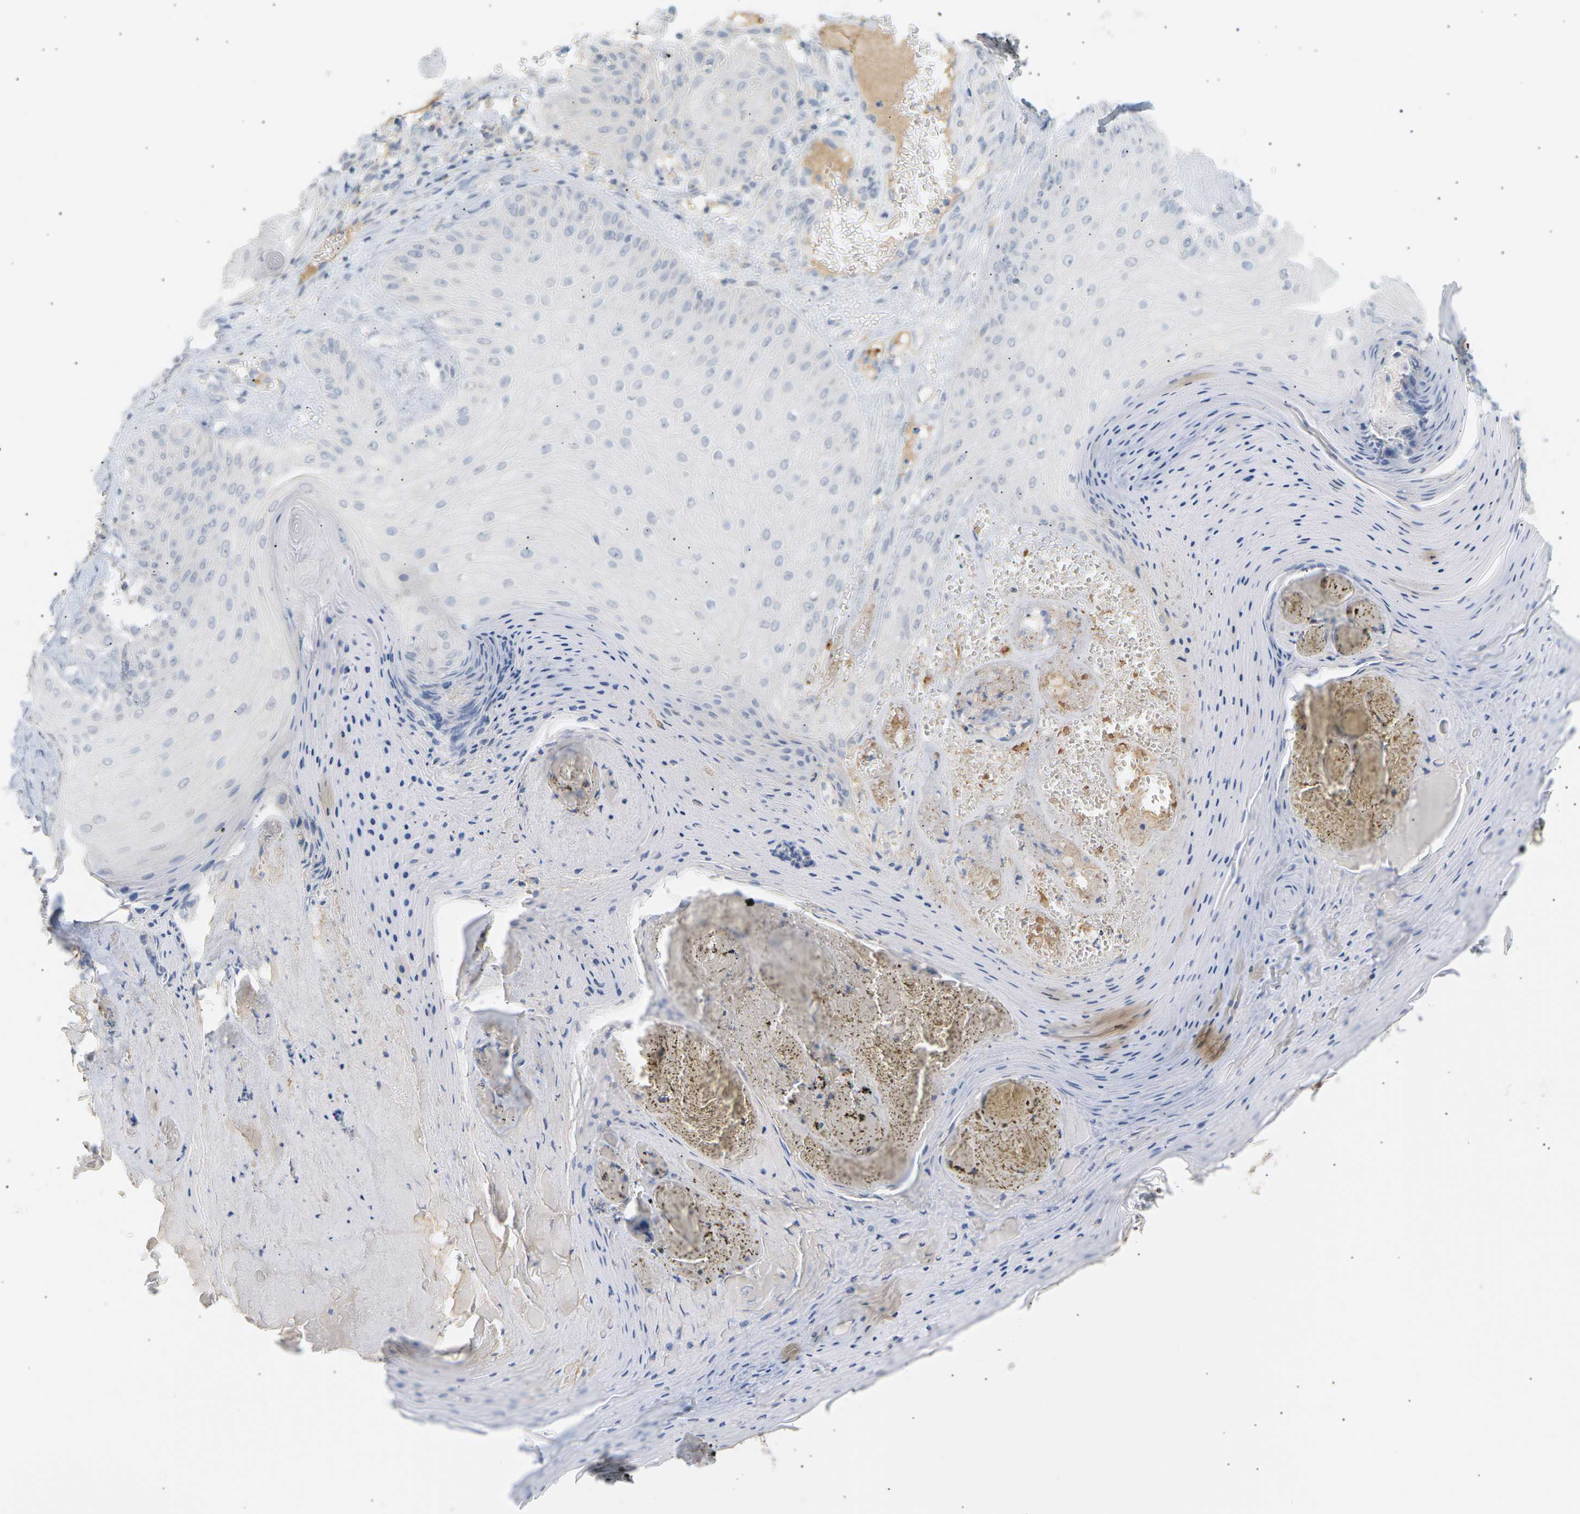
{"staining": {"intensity": "negative", "quantity": "none", "location": "none"}, "tissue": "skin cancer", "cell_type": "Tumor cells", "image_type": "cancer", "snomed": [{"axis": "morphology", "description": "Squamous cell carcinoma, NOS"}, {"axis": "topography", "description": "Skin"}], "caption": "This is a histopathology image of IHC staining of skin cancer (squamous cell carcinoma), which shows no staining in tumor cells. (DAB (3,3'-diaminobenzidine) IHC, high magnification).", "gene": "CLU", "patient": {"sex": "male", "age": 74}}